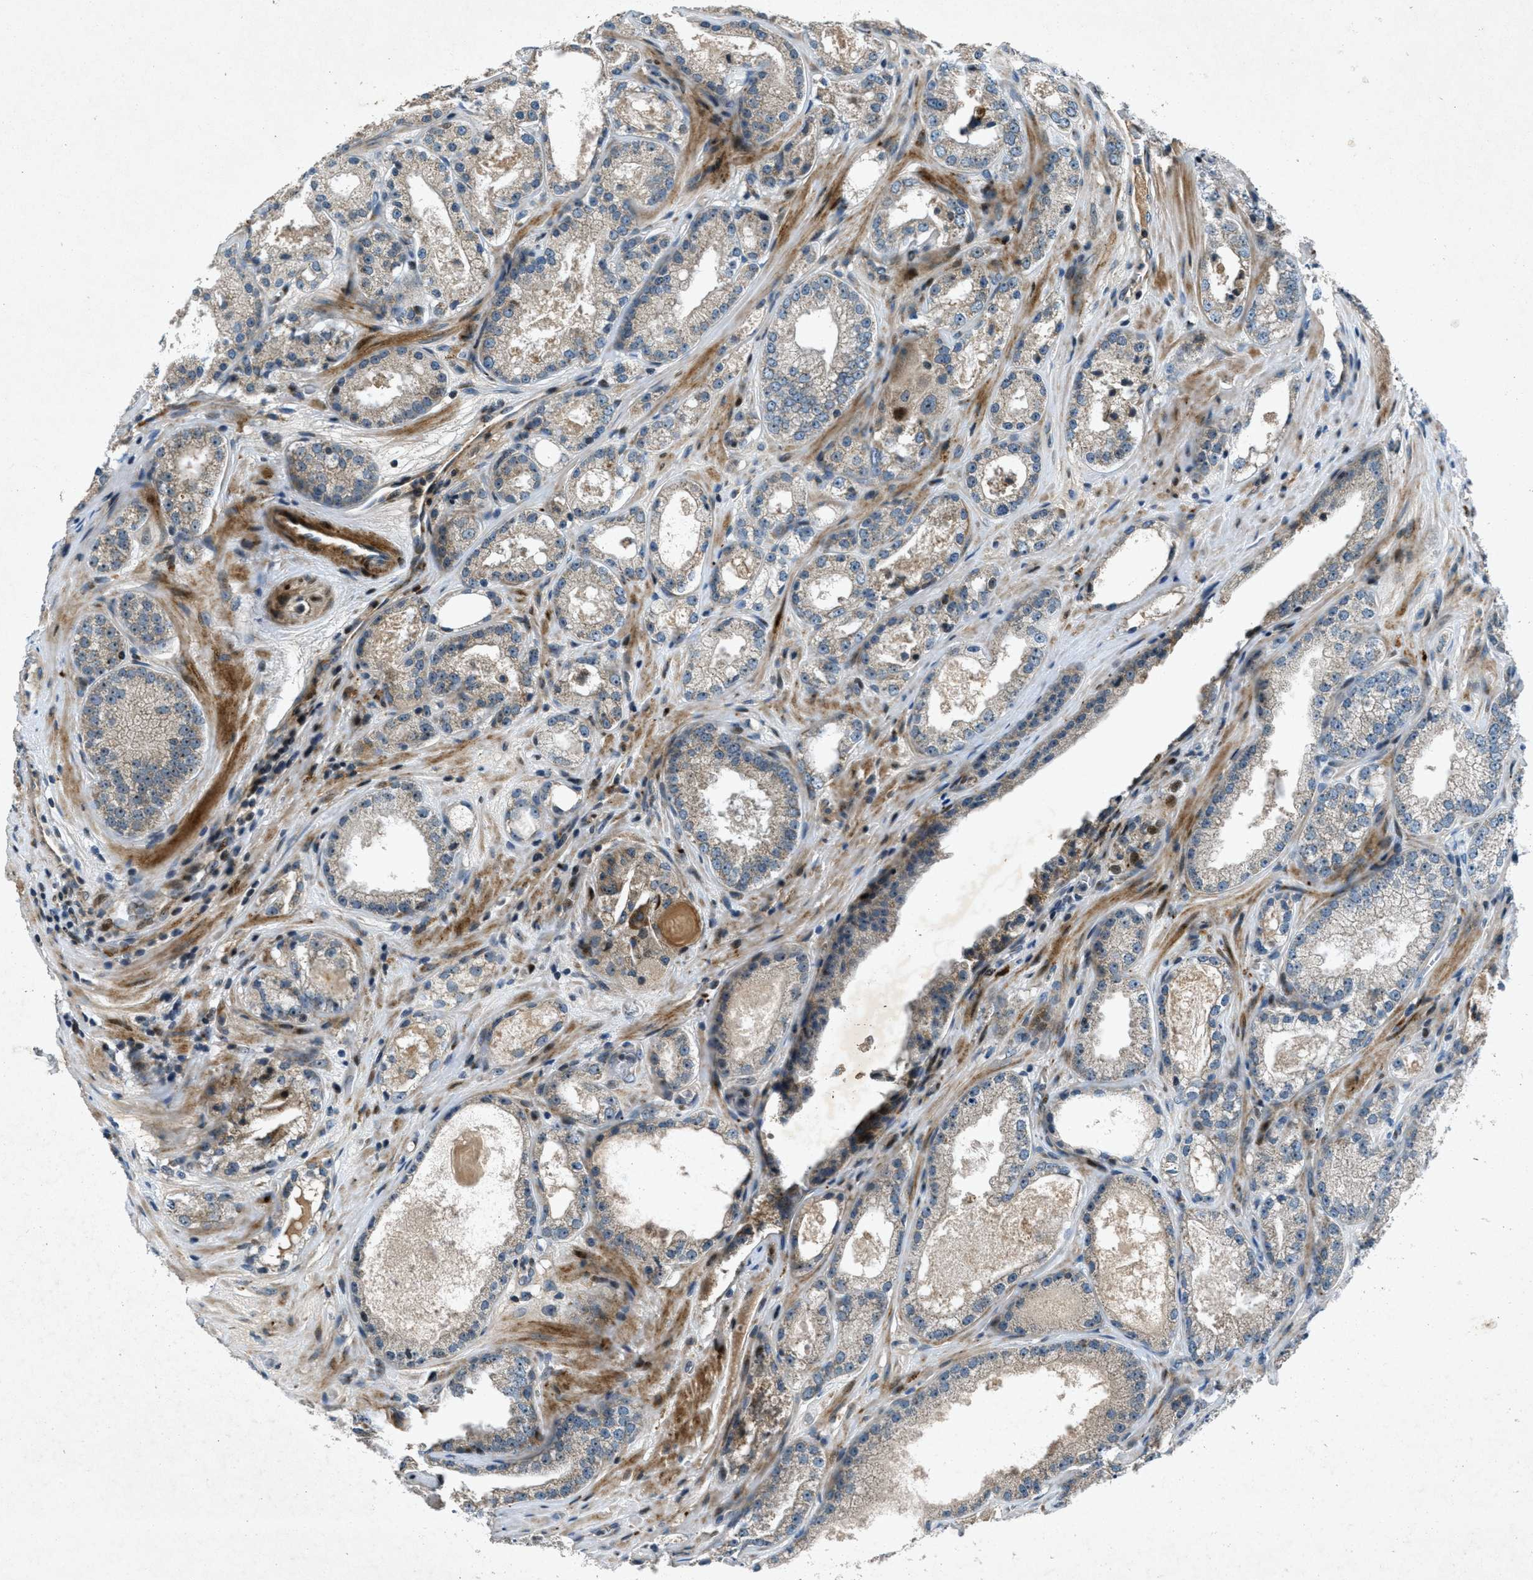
{"staining": {"intensity": "weak", "quantity": "25%-75%", "location": "cytoplasmic/membranous"}, "tissue": "prostate cancer", "cell_type": "Tumor cells", "image_type": "cancer", "snomed": [{"axis": "morphology", "description": "Adenocarcinoma, High grade"}, {"axis": "topography", "description": "Prostate"}], "caption": "Prostate high-grade adenocarcinoma was stained to show a protein in brown. There is low levels of weak cytoplasmic/membranous positivity in approximately 25%-75% of tumor cells.", "gene": "CLEC2D", "patient": {"sex": "male", "age": 65}}